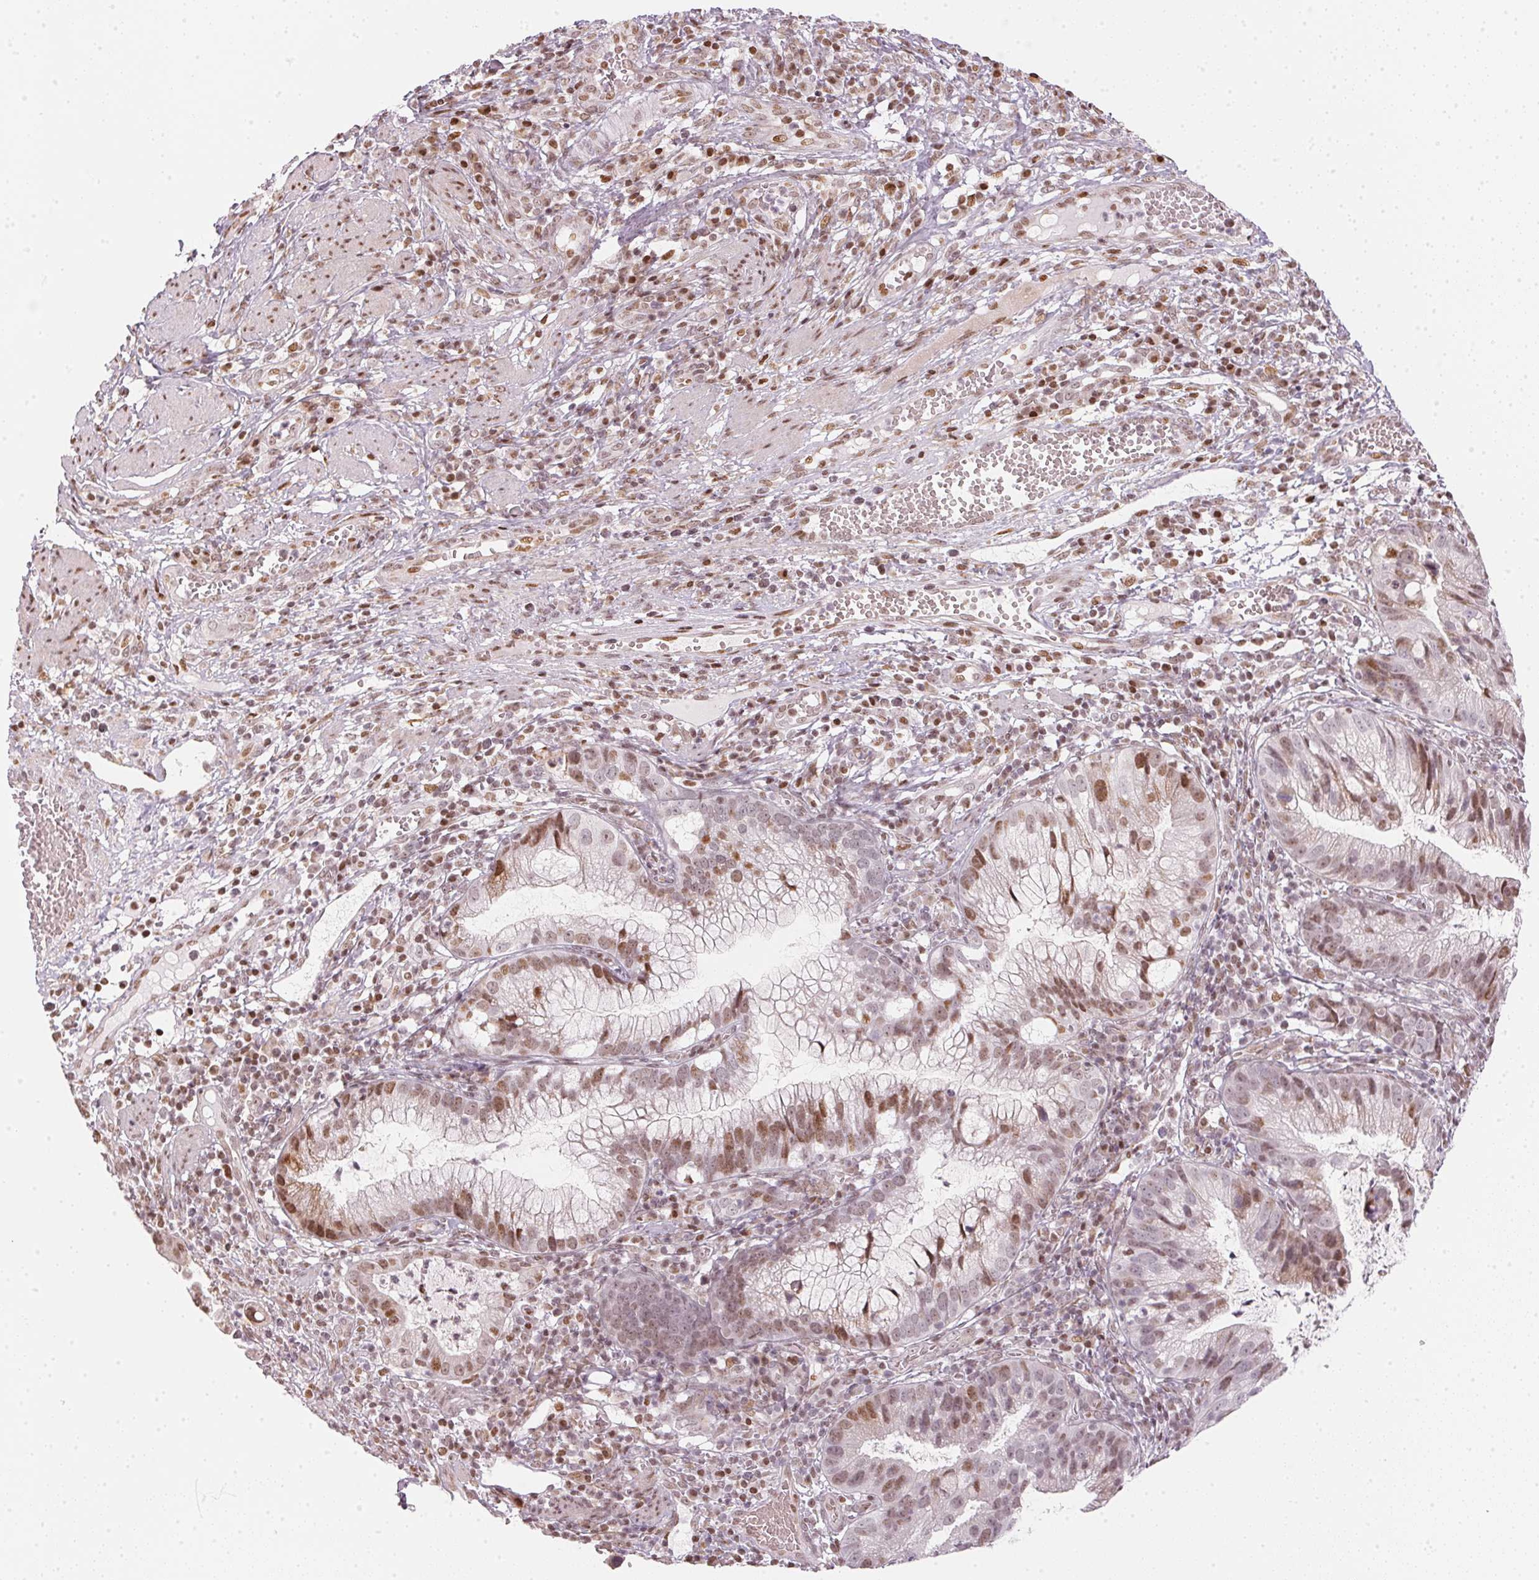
{"staining": {"intensity": "moderate", "quantity": ">75%", "location": "nuclear"}, "tissue": "cervical cancer", "cell_type": "Tumor cells", "image_type": "cancer", "snomed": [{"axis": "morphology", "description": "Adenocarcinoma, NOS"}, {"axis": "topography", "description": "Cervix"}], "caption": "Protein analysis of cervical adenocarcinoma tissue displays moderate nuclear expression in about >75% of tumor cells.", "gene": "KAT6A", "patient": {"sex": "female", "age": 34}}